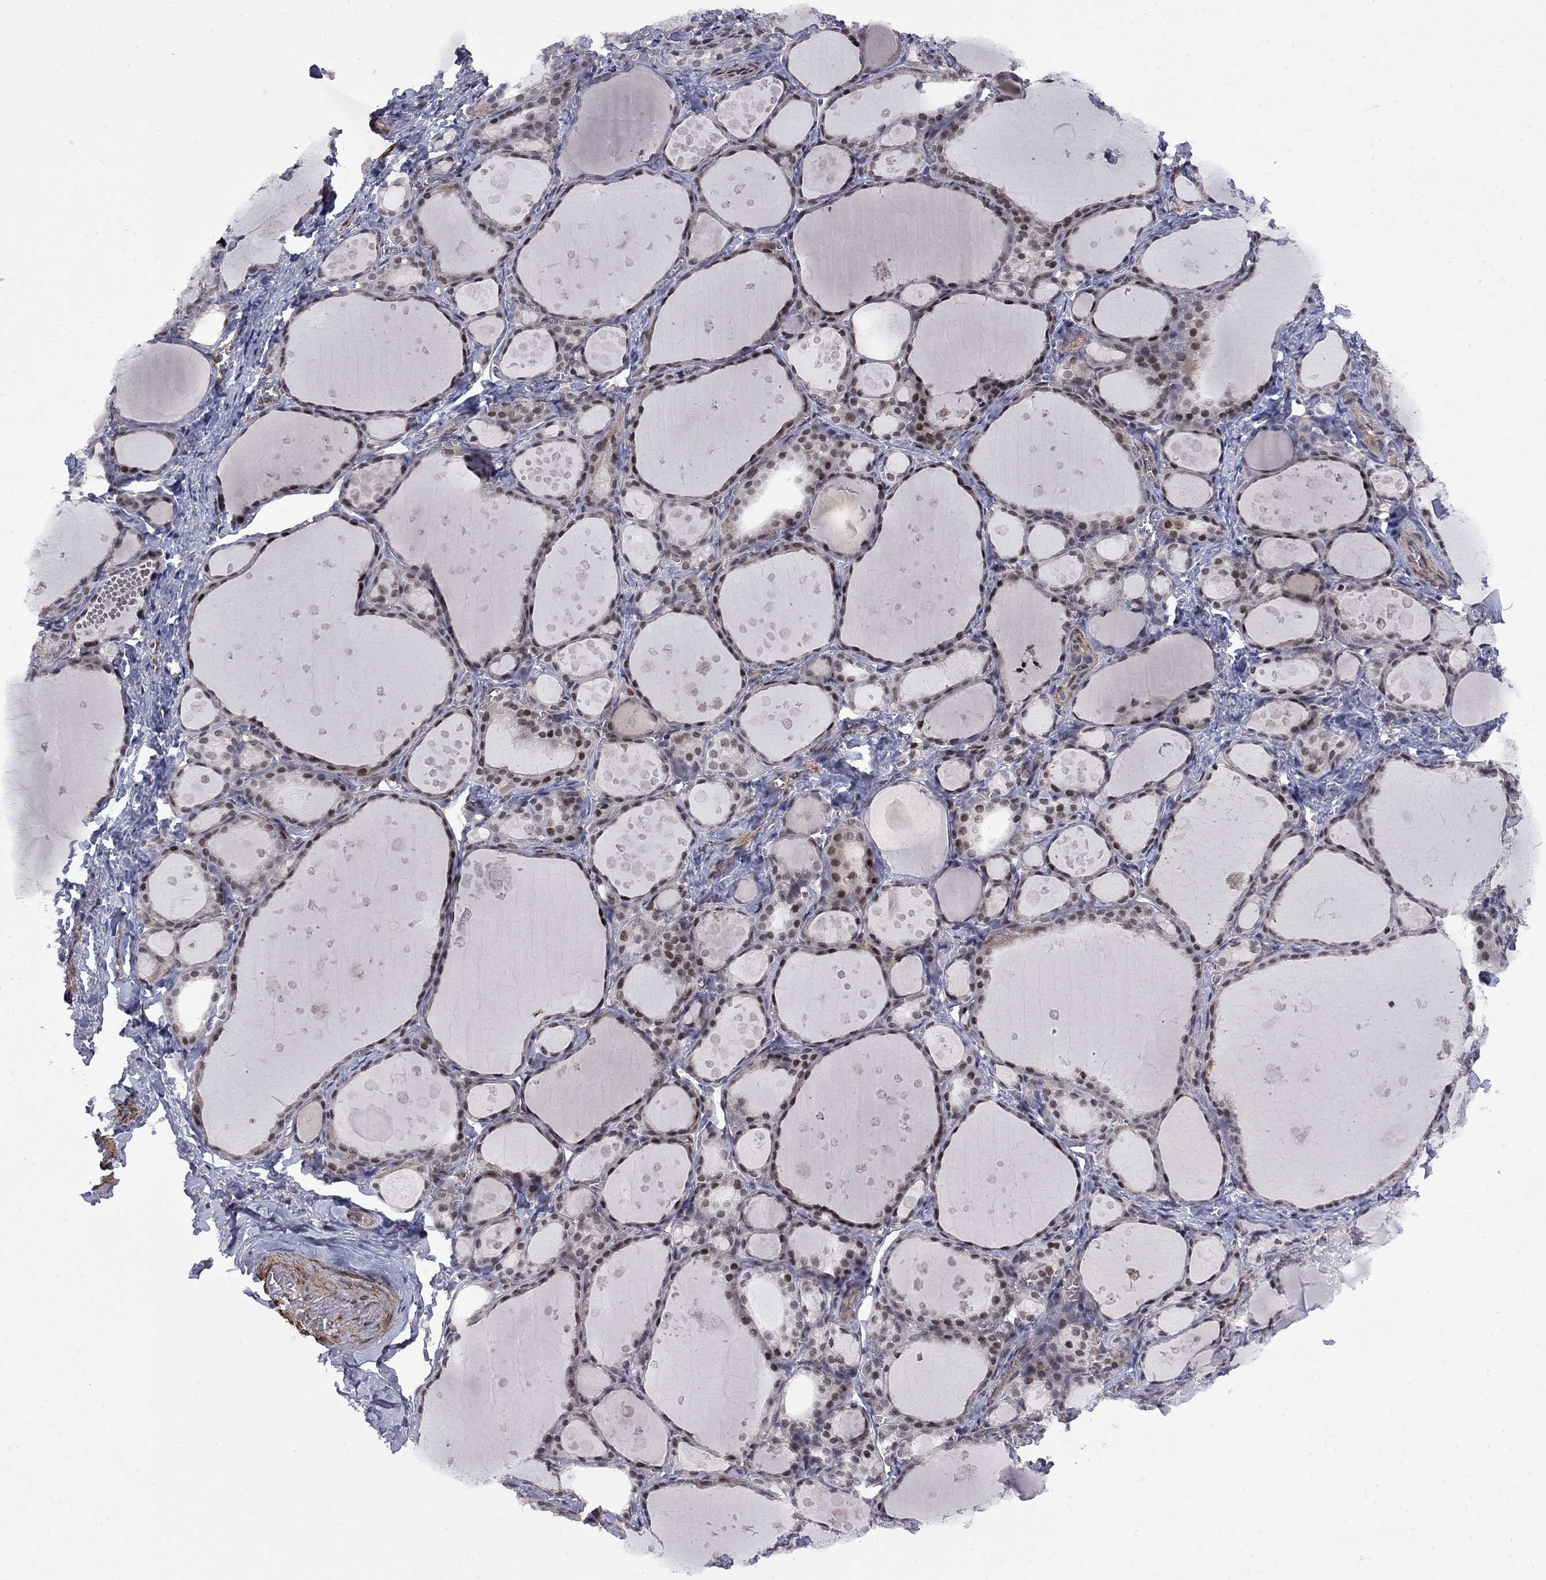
{"staining": {"intensity": "strong", "quantity": "25%-75%", "location": "nuclear"}, "tissue": "thyroid gland", "cell_type": "Glandular cells", "image_type": "normal", "snomed": [{"axis": "morphology", "description": "Normal tissue, NOS"}, {"axis": "topography", "description": "Thyroid gland"}], "caption": "A photomicrograph of human thyroid gland stained for a protein shows strong nuclear brown staining in glandular cells. (Stains: DAB (3,3'-diaminobenzidine) in brown, nuclei in blue, Microscopy: brightfield microscopy at high magnification).", "gene": "BRF1", "patient": {"sex": "male", "age": 68}}